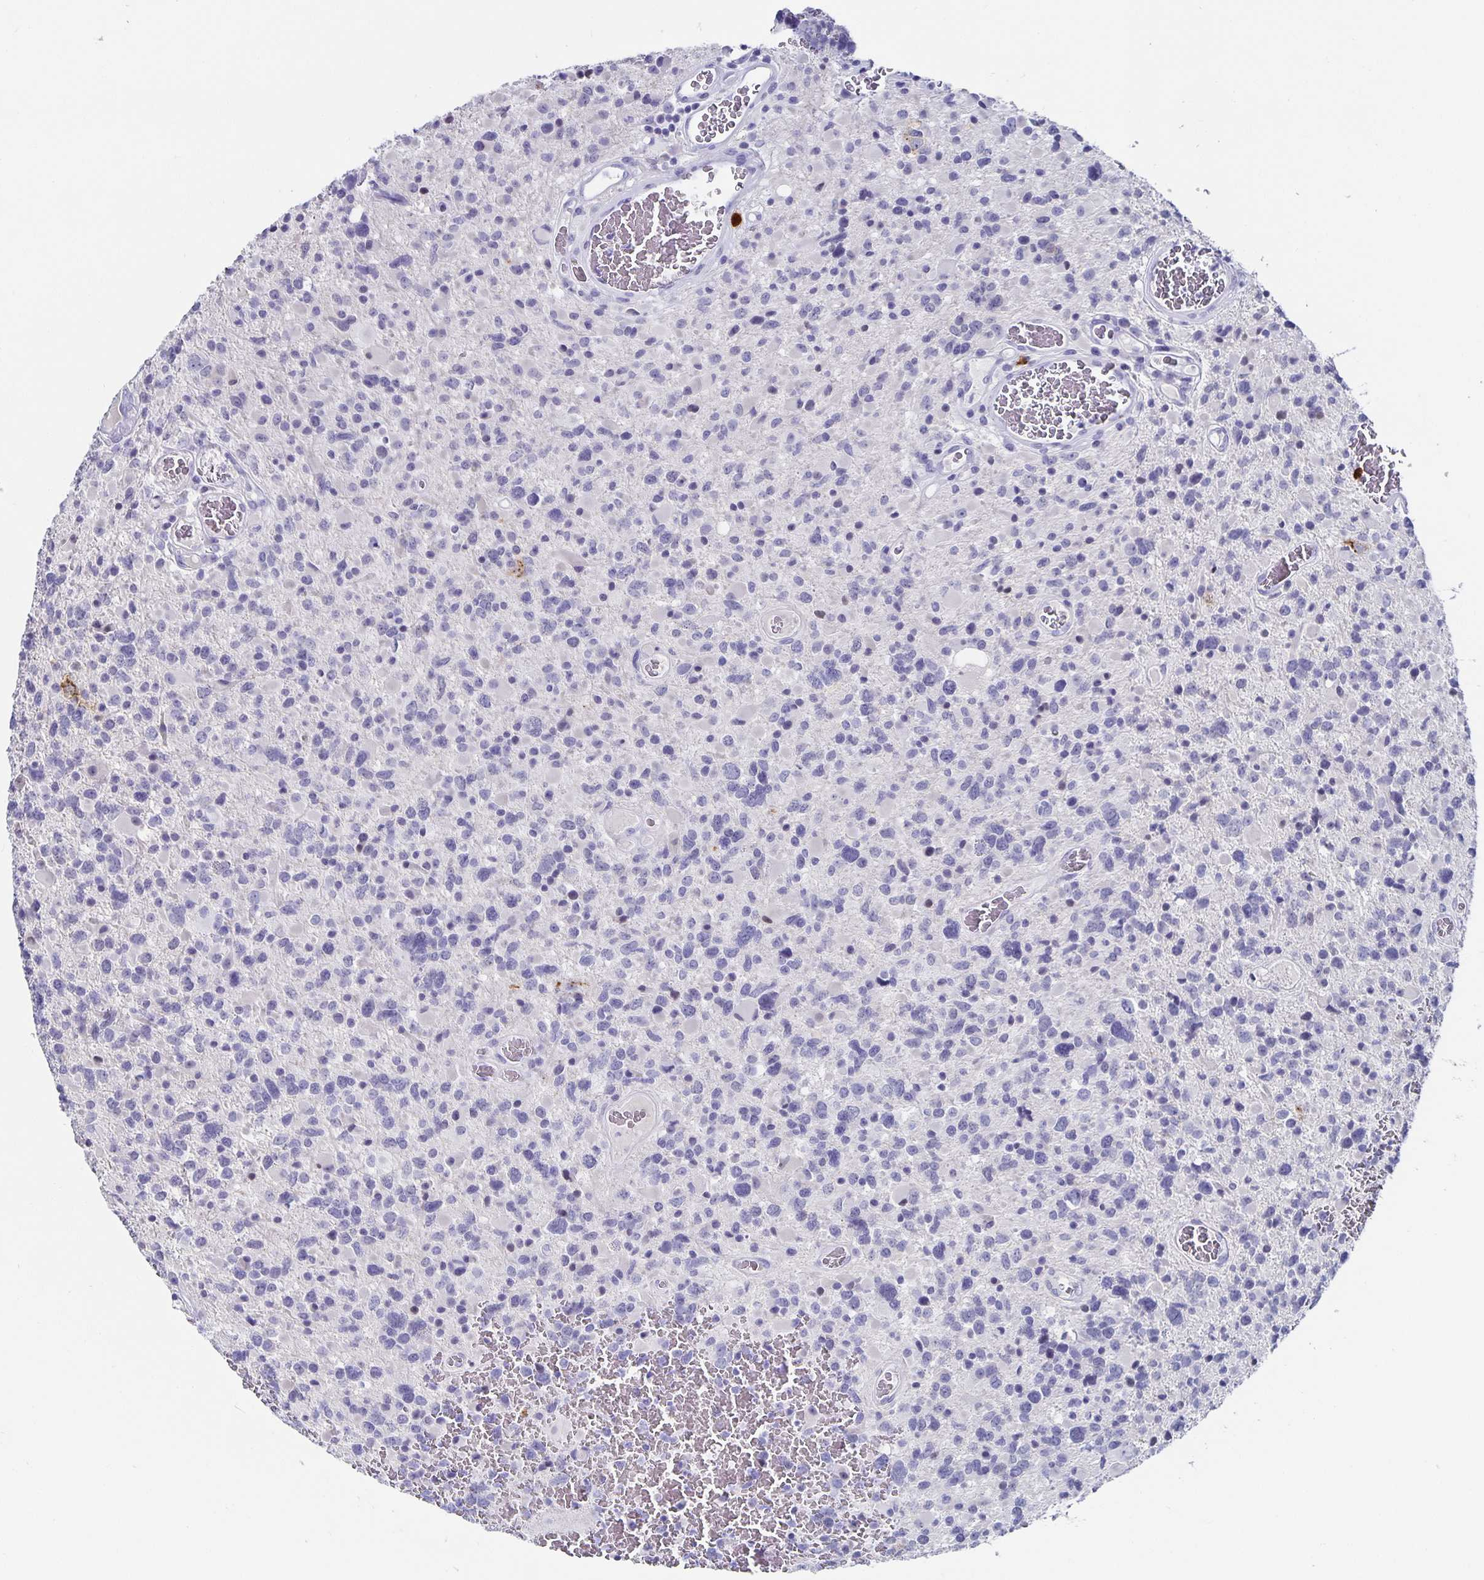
{"staining": {"intensity": "negative", "quantity": "none", "location": "none"}, "tissue": "glioma", "cell_type": "Tumor cells", "image_type": "cancer", "snomed": [{"axis": "morphology", "description": "Glioma, malignant, High grade"}, {"axis": "topography", "description": "Brain"}], "caption": "This is an immunohistochemistry (IHC) micrograph of malignant glioma (high-grade). There is no staining in tumor cells.", "gene": "CHGA", "patient": {"sex": "female", "age": 40}}